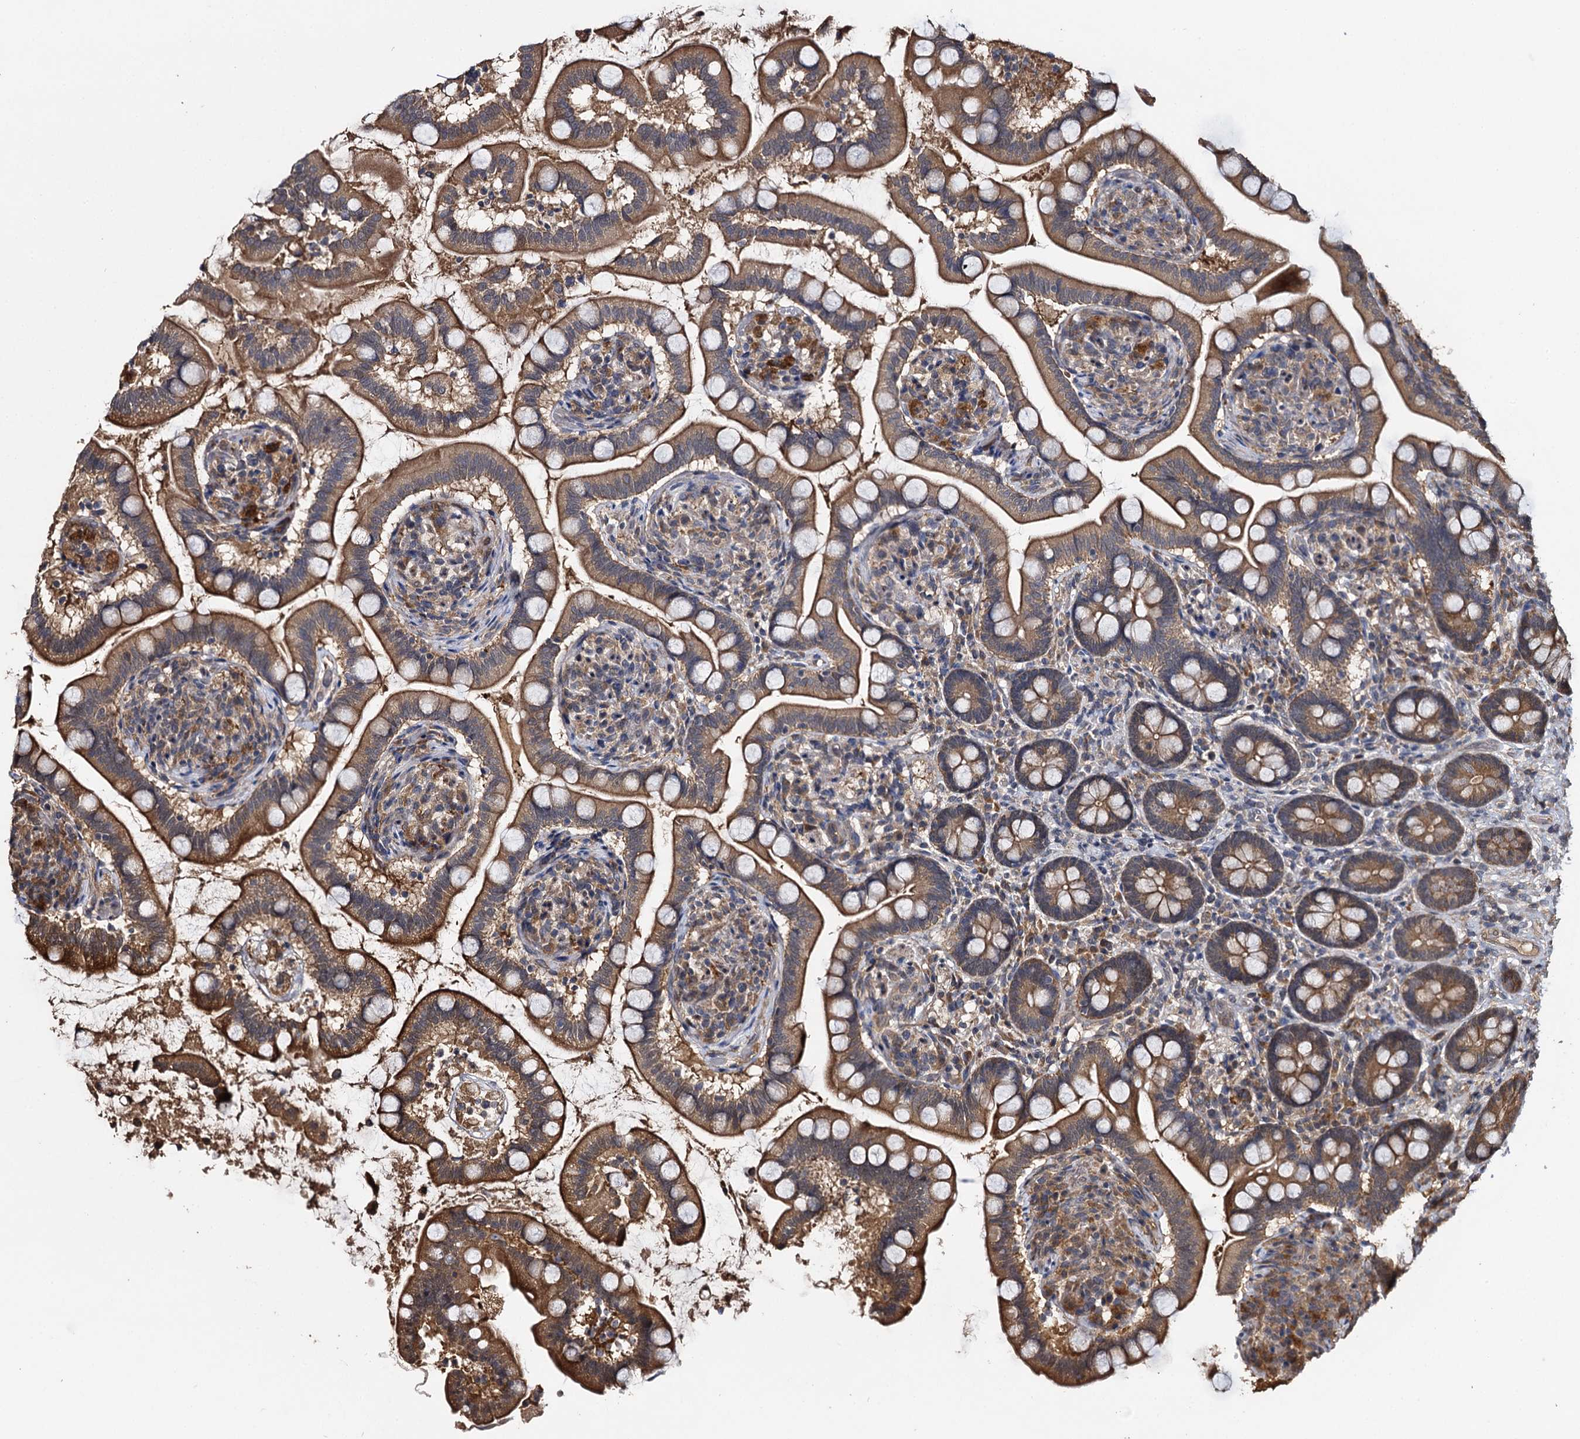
{"staining": {"intensity": "moderate", "quantity": ">75%", "location": "cytoplasmic/membranous"}, "tissue": "small intestine", "cell_type": "Glandular cells", "image_type": "normal", "snomed": [{"axis": "morphology", "description": "Normal tissue, NOS"}, {"axis": "topography", "description": "Small intestine"}], "caption": "This is an image of immunohistochemistry (IHC) staining of benign small intestine, which shows moderate expression in the cytoplasmic/membranous of glandular cells.", "gene": "SLC46A3", "patient": {"sex": "female", "age": 64}}